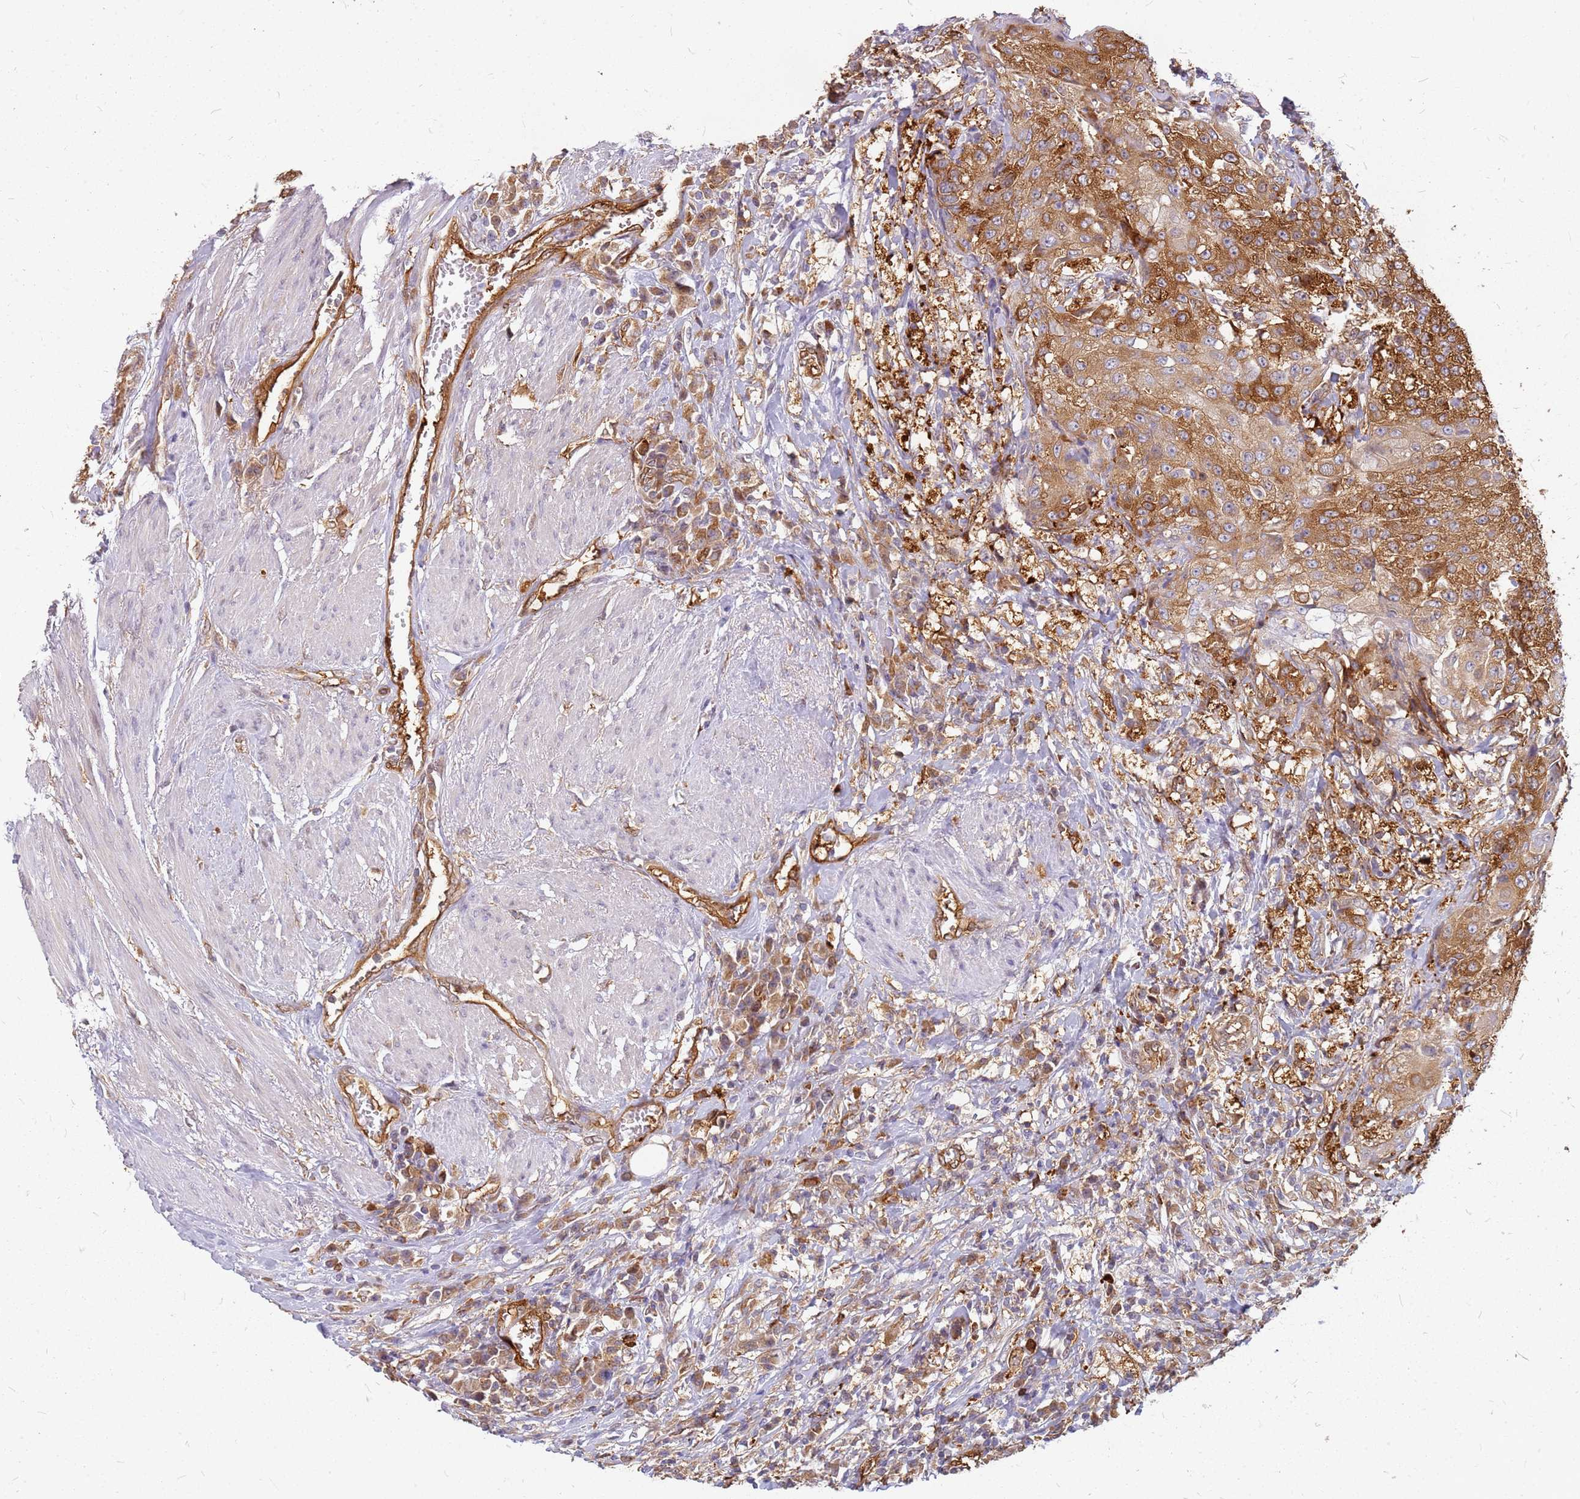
{"staining": {"intensity": "moderate", "quantity": ">75%", "location": "cytoplasmic/membranous"}, "tissue": "urothelial cancer", "cell_type": "Tumor cells", "image_type": "cancer", "snomed": [{"axis": "morphology", "description": "Urothelial carcinoma, High grade"}, {"axis": "topography", "description": "Urinary bladder"}], "caption": "DAB (3,3'-diaminobenzidine) immunohistochemical staining of human urothelial carcinoma (high-grade) displays moderate cytoplasmic/membranous protein expression in about >75% of tumor cells.", "gene": "HDX", "patient": {"sex": "female", "age": 63}}